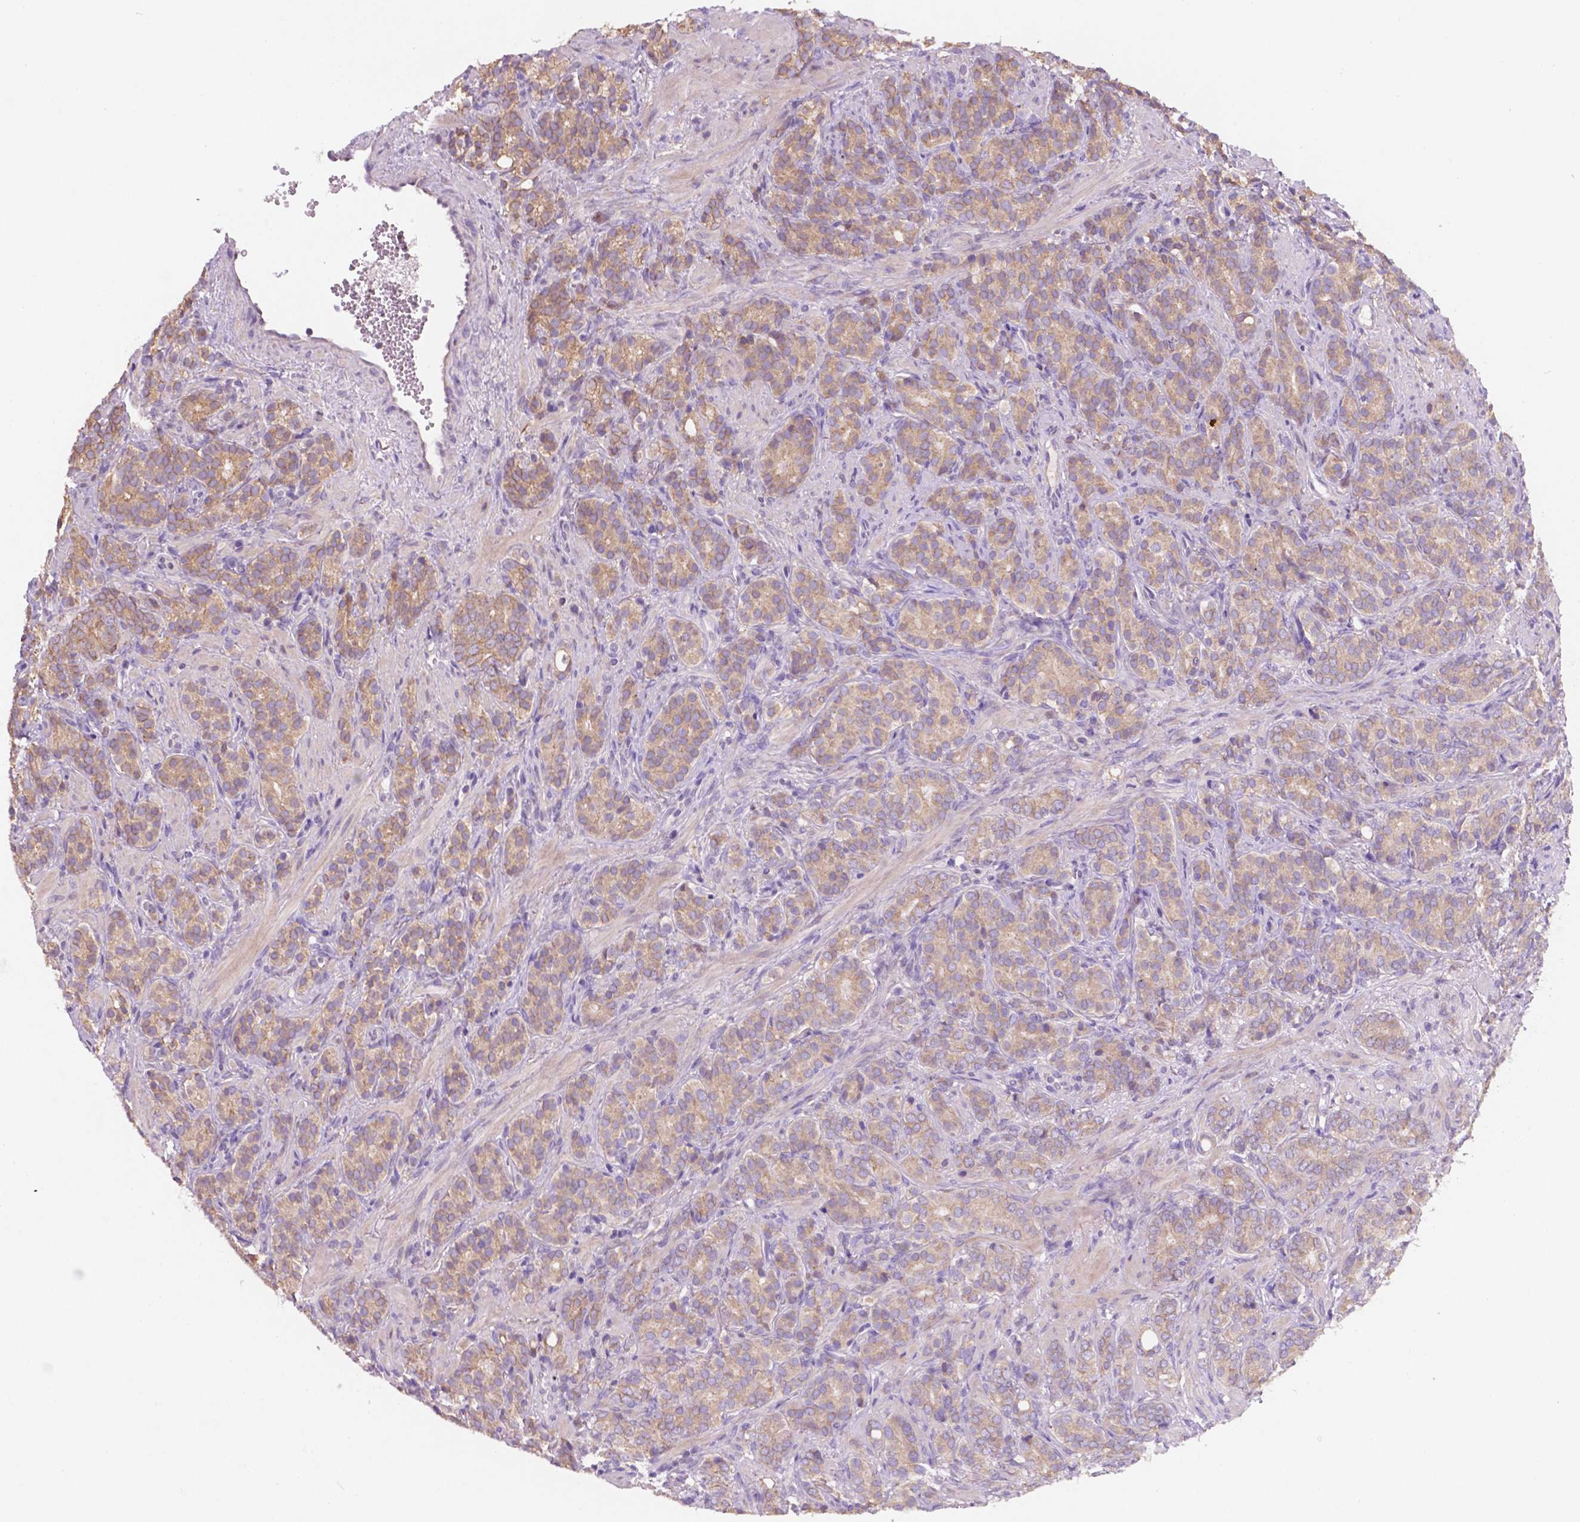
{"staining": {"intensity": "weak", "quantity": ">75%", "location": "cytoplasmic/membranous"}, "tissue": "prostate cancer", "cell_type": "Tumor cells", "image_type": "cancer", "snomed": [{"axis": "morphology", "description": "Adenocarcinoma, High grade"}, {"axis": "topography", "description": "Prostate"}], "caption": "There is low levels of weak cytoplasmic/membranous staining in tumor cells of prostate cancer, as demonstrated by immunohistochemical staining (brown color).", "gene": "MKRN2OS", "patient": {"sex": "male", "age": 84}}